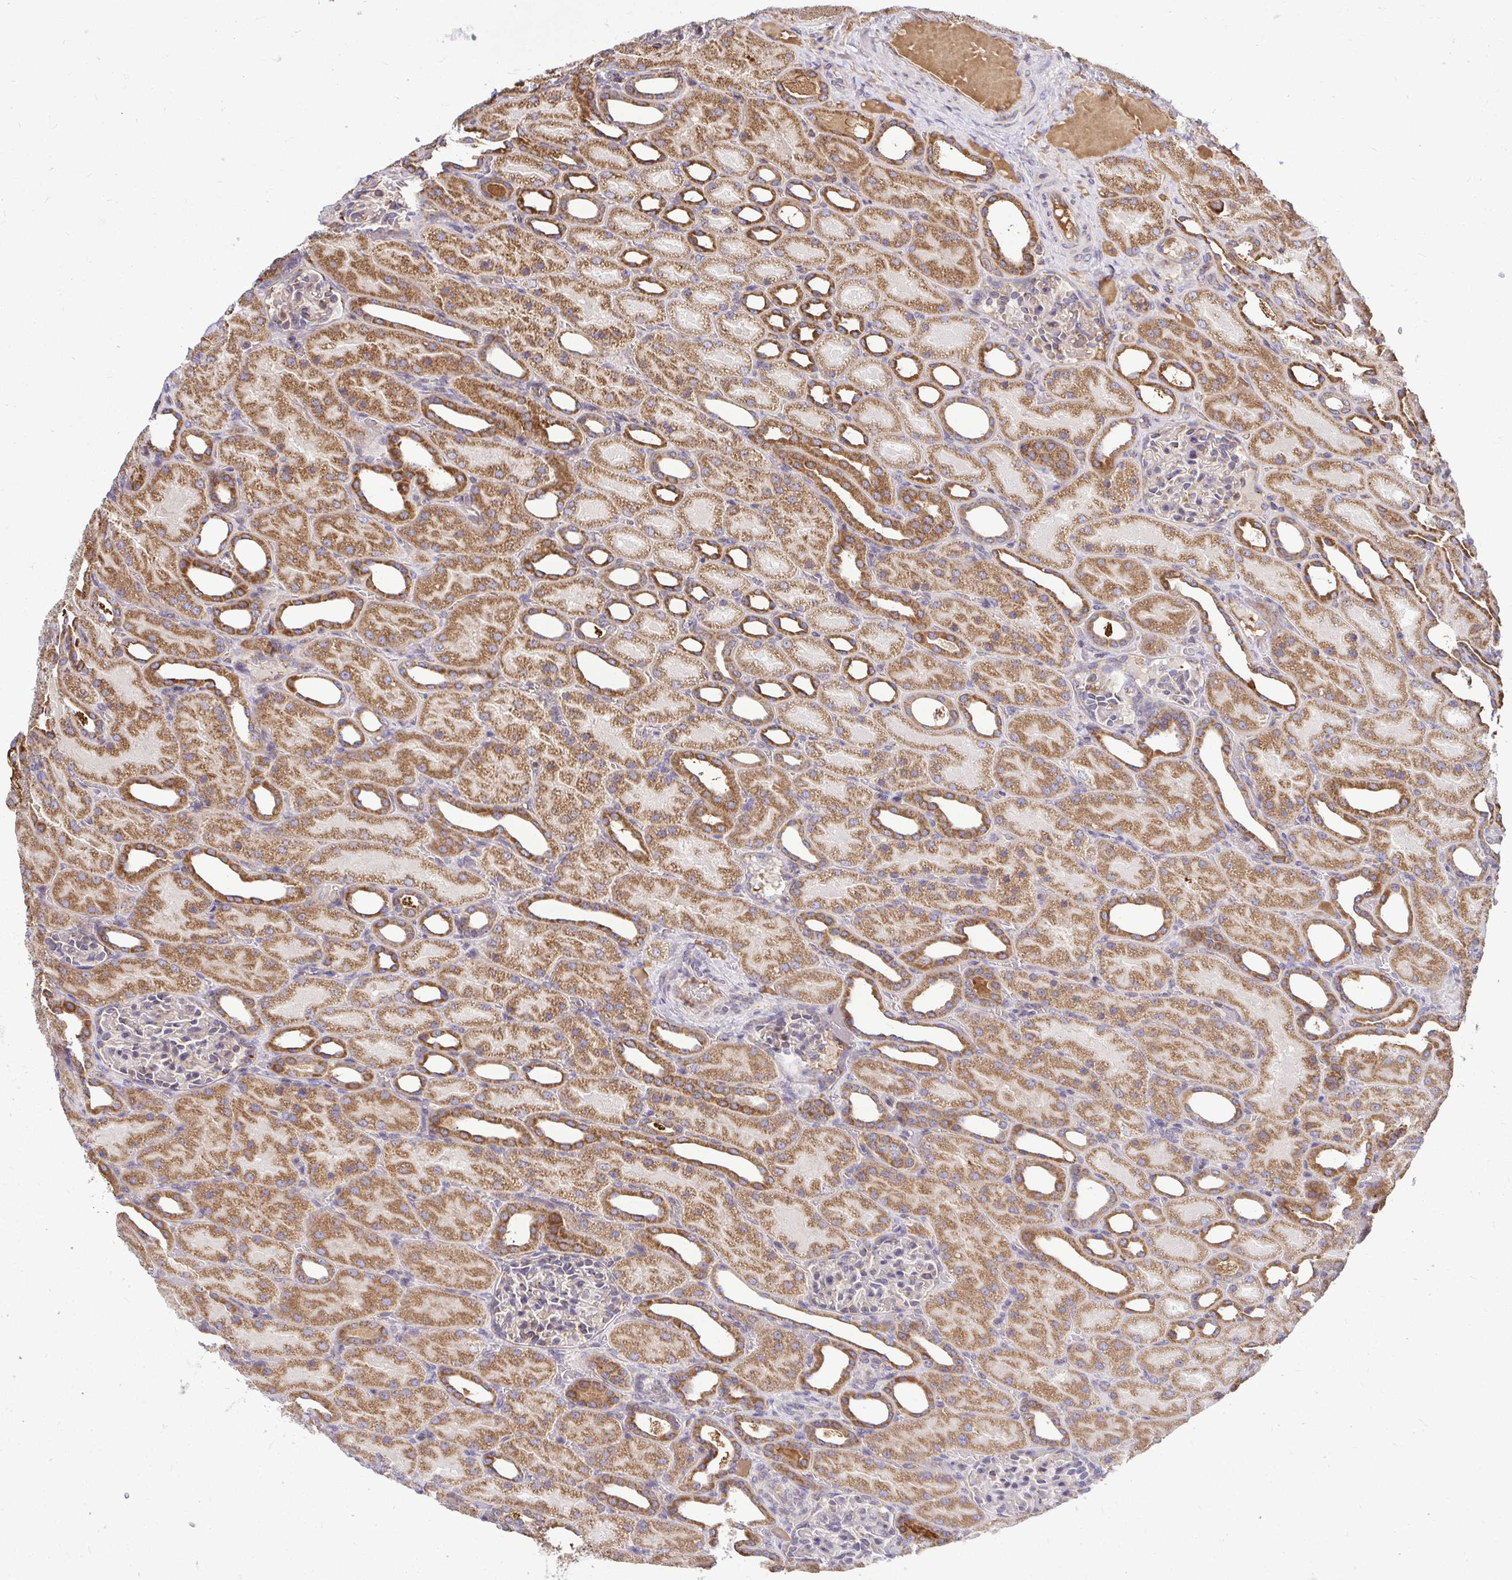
{"staining": {"intensity": "moderate", "quantity": "<25%", "location": "cytoplasmic/membranous"}, "tissue": "kidney", "cell_type": "Cells in glomeruli", "image_type": "normal", "snomed": [{"axis": "morphology", "description": "Normal tissue, NOS"}, {"axis": "topography", "description": "Kidney"}], "caption": "Kidney stained with immunohistochemistry (IHC) reveals moderate cytoplasmic/membranous positivity in approximately <25% of cells in glomeruli. (Brightfield microscopy of DAB IHC at high magnification).", "gene": "VTI1B", "patient": {"sex": "male", "age": 2}}